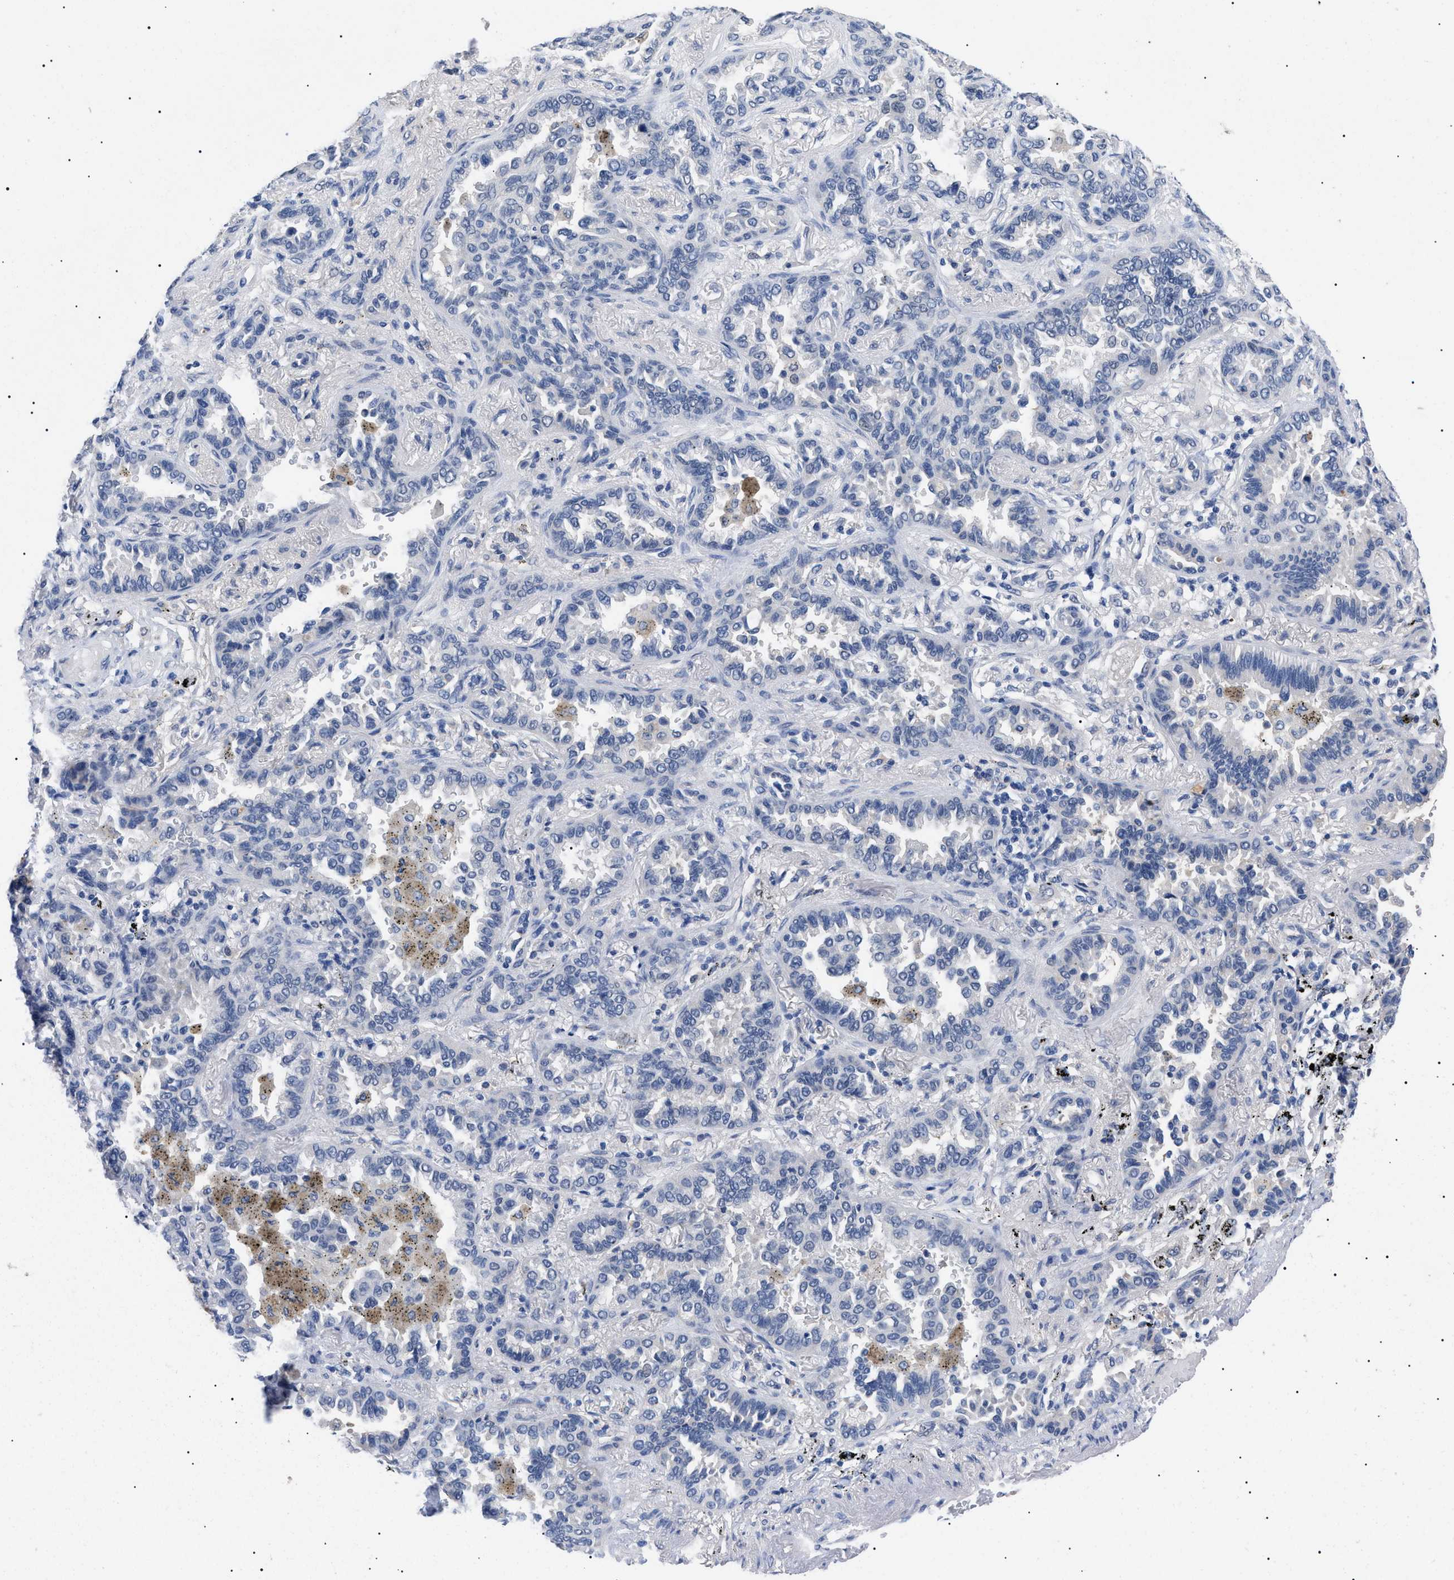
{"staining": {"intensity": "negative", "quantity": "none", "location": "none"}, "tissue": "lung cancer", "cell_type": "Tumor cells", "image_type": "cancer", "snomed": [{"axis": "morphology", "description": "Normal tissue, NOS"}, {"axis": "morphology", "description": "Adenocarcinoma, NOS"}, {"axis": "topography", "description": "Lung"}], "caption": "There is no significant staining in tumor cells of lung cancer (adenocarcinoma).", "gene": "PRRT2", "patient": {"sex": "male", "age": 59}}